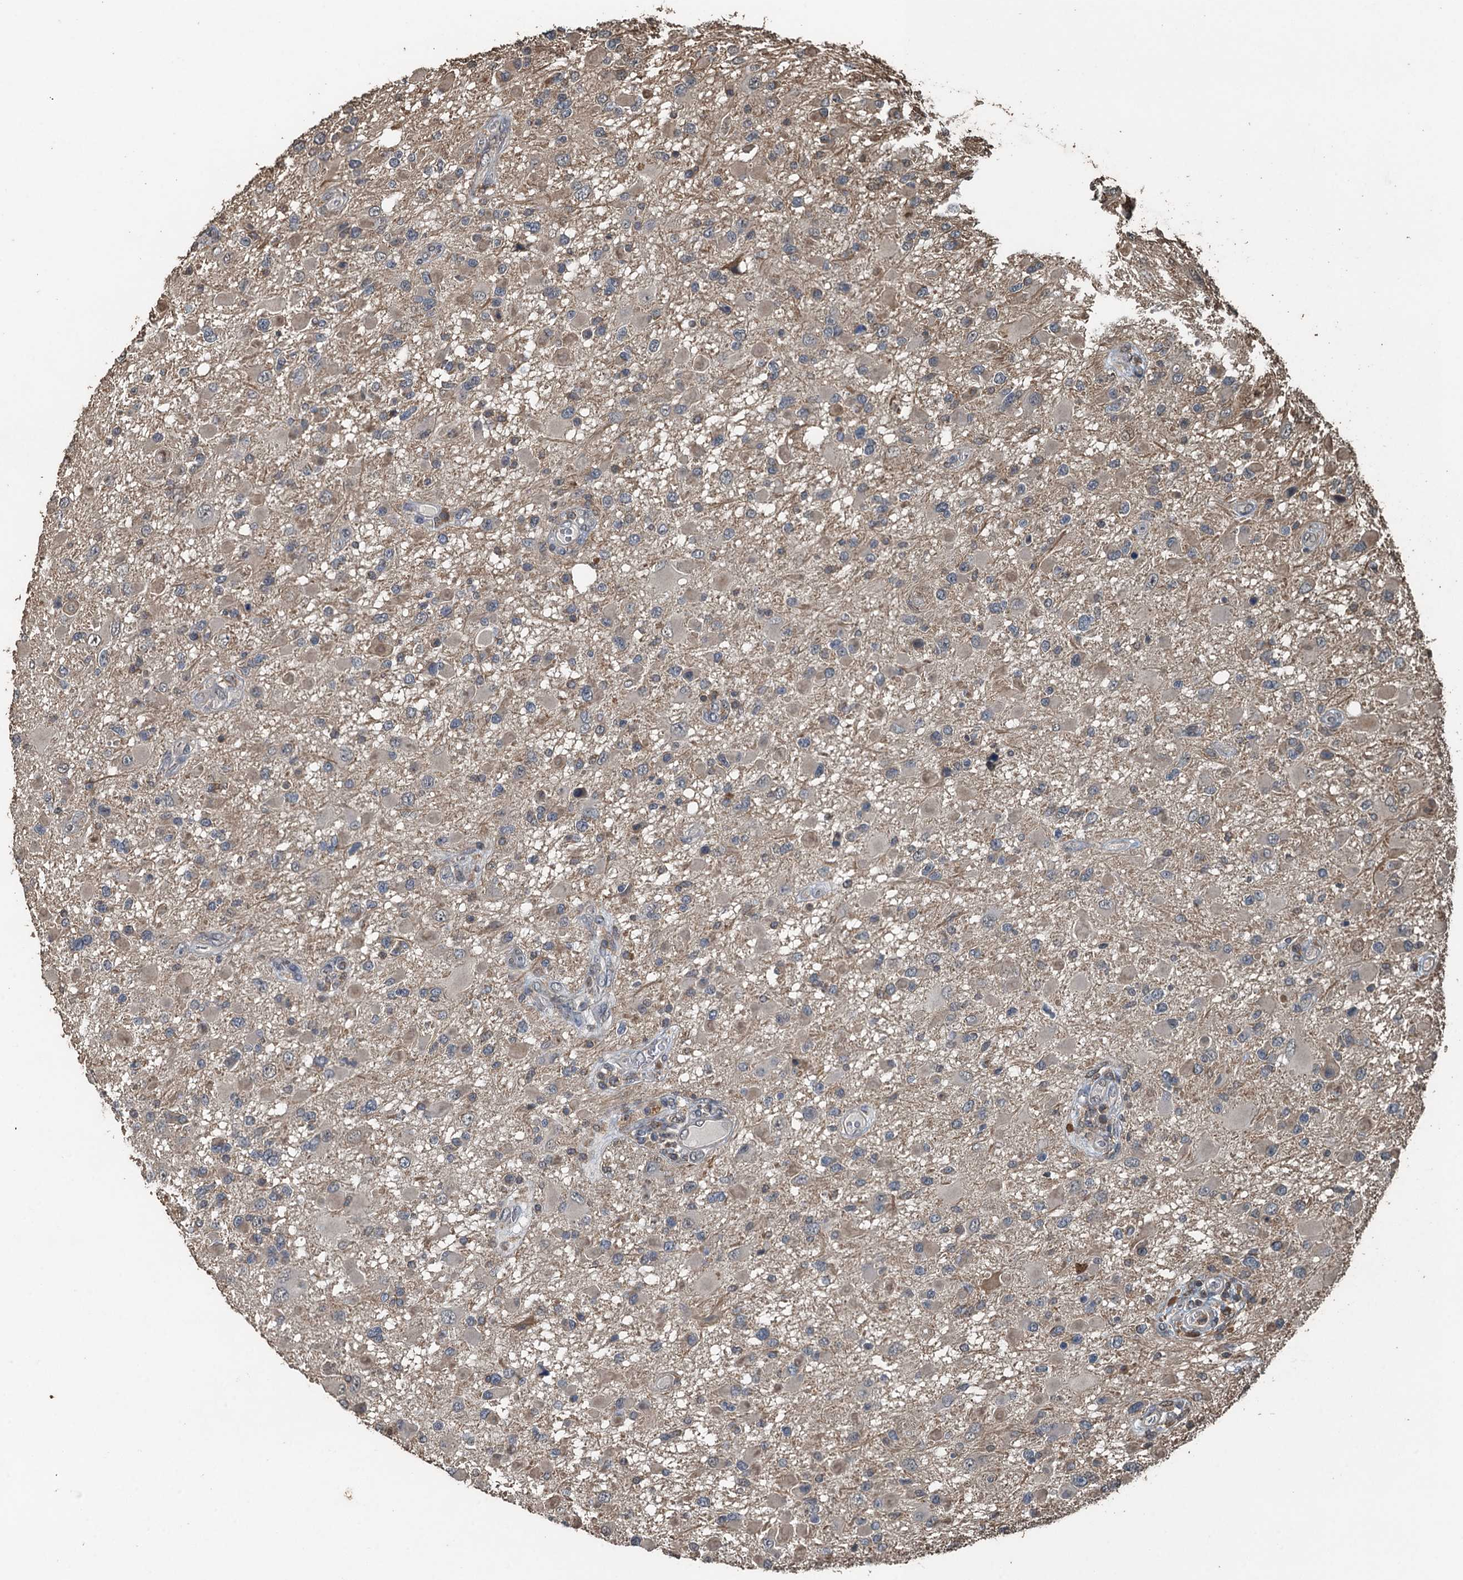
{"staining": {"intensity": "weak", "quantity": "<25%", "location": "cytoplasmic/membranous"}, "tissue": "glioma", "cell_type": "Tumor cells", "image_type": "cancer", "snomed": [{"axis": "morphology", "description": "Glioma, malignant, High grade"}, {"axis": "topography", "description": "Brain"}], "caption": "The photomicrograph reveals no staining of tumor cells in malignant high-grade glioma.", "gene": "PIGN", "patient": {"sex": "male", "age": 53}}